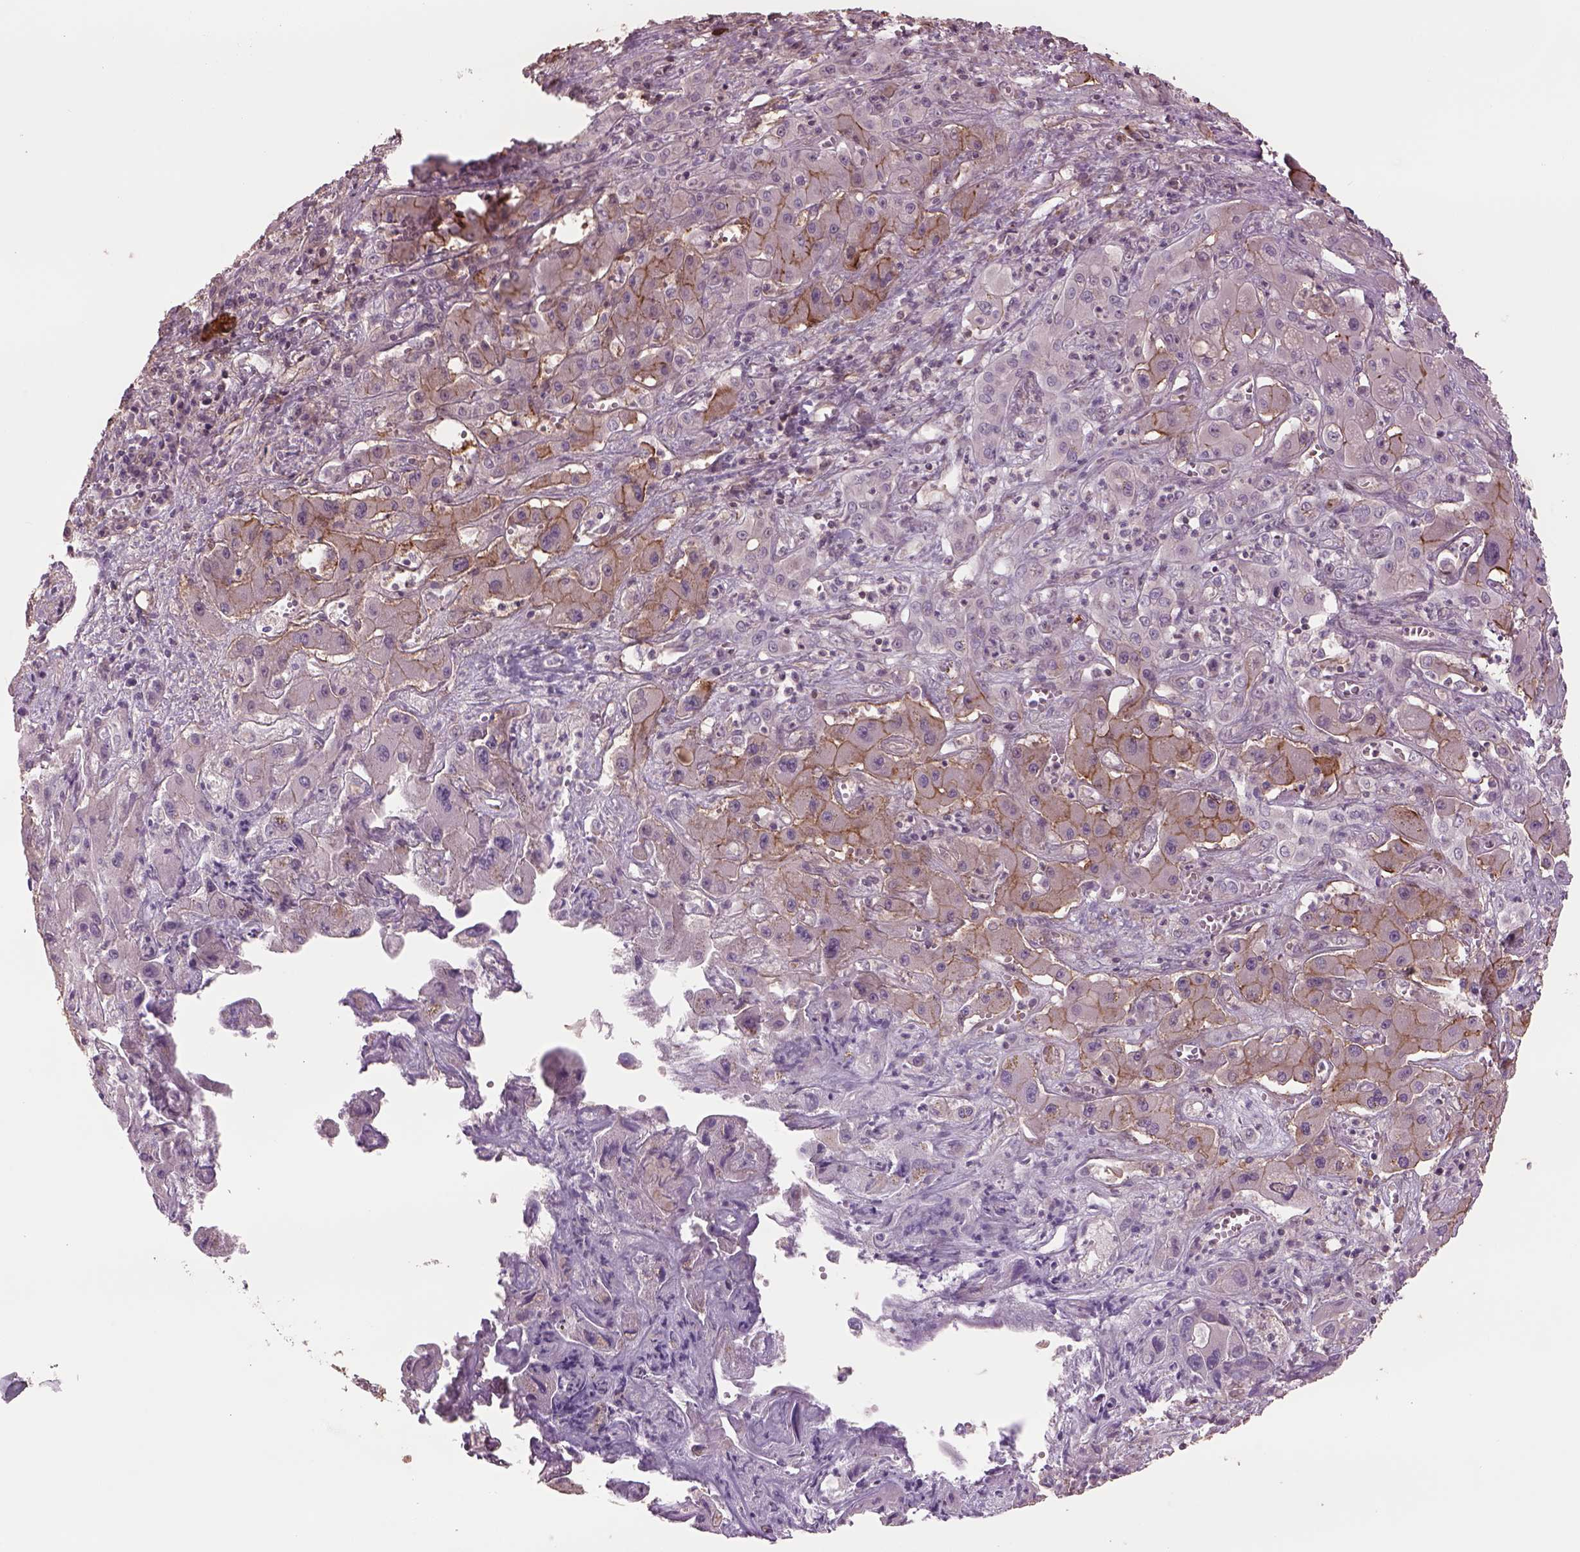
{"staining": {"intensity": "moderate", "quantity": "<25%", "location": "cytoplasmic/membranous"}, "tissue": "liver cancer", "cell_type": "Tumor cells", "image_type": "cancer", "snomed": [{"axis": "morphology", "description": "Cholangiocarcinoma"}, {"axis": "topography", "description": "Liver"}], "caption": "About <25% of tumor cells in liver cancer (cholangiocarcinoma) display moderate cytoplasmic/membranous protein expression as visualized by brown immunohistochemical staining.", "gene": "LIN7A", "patient": {"sex": "male", "age": 67}}